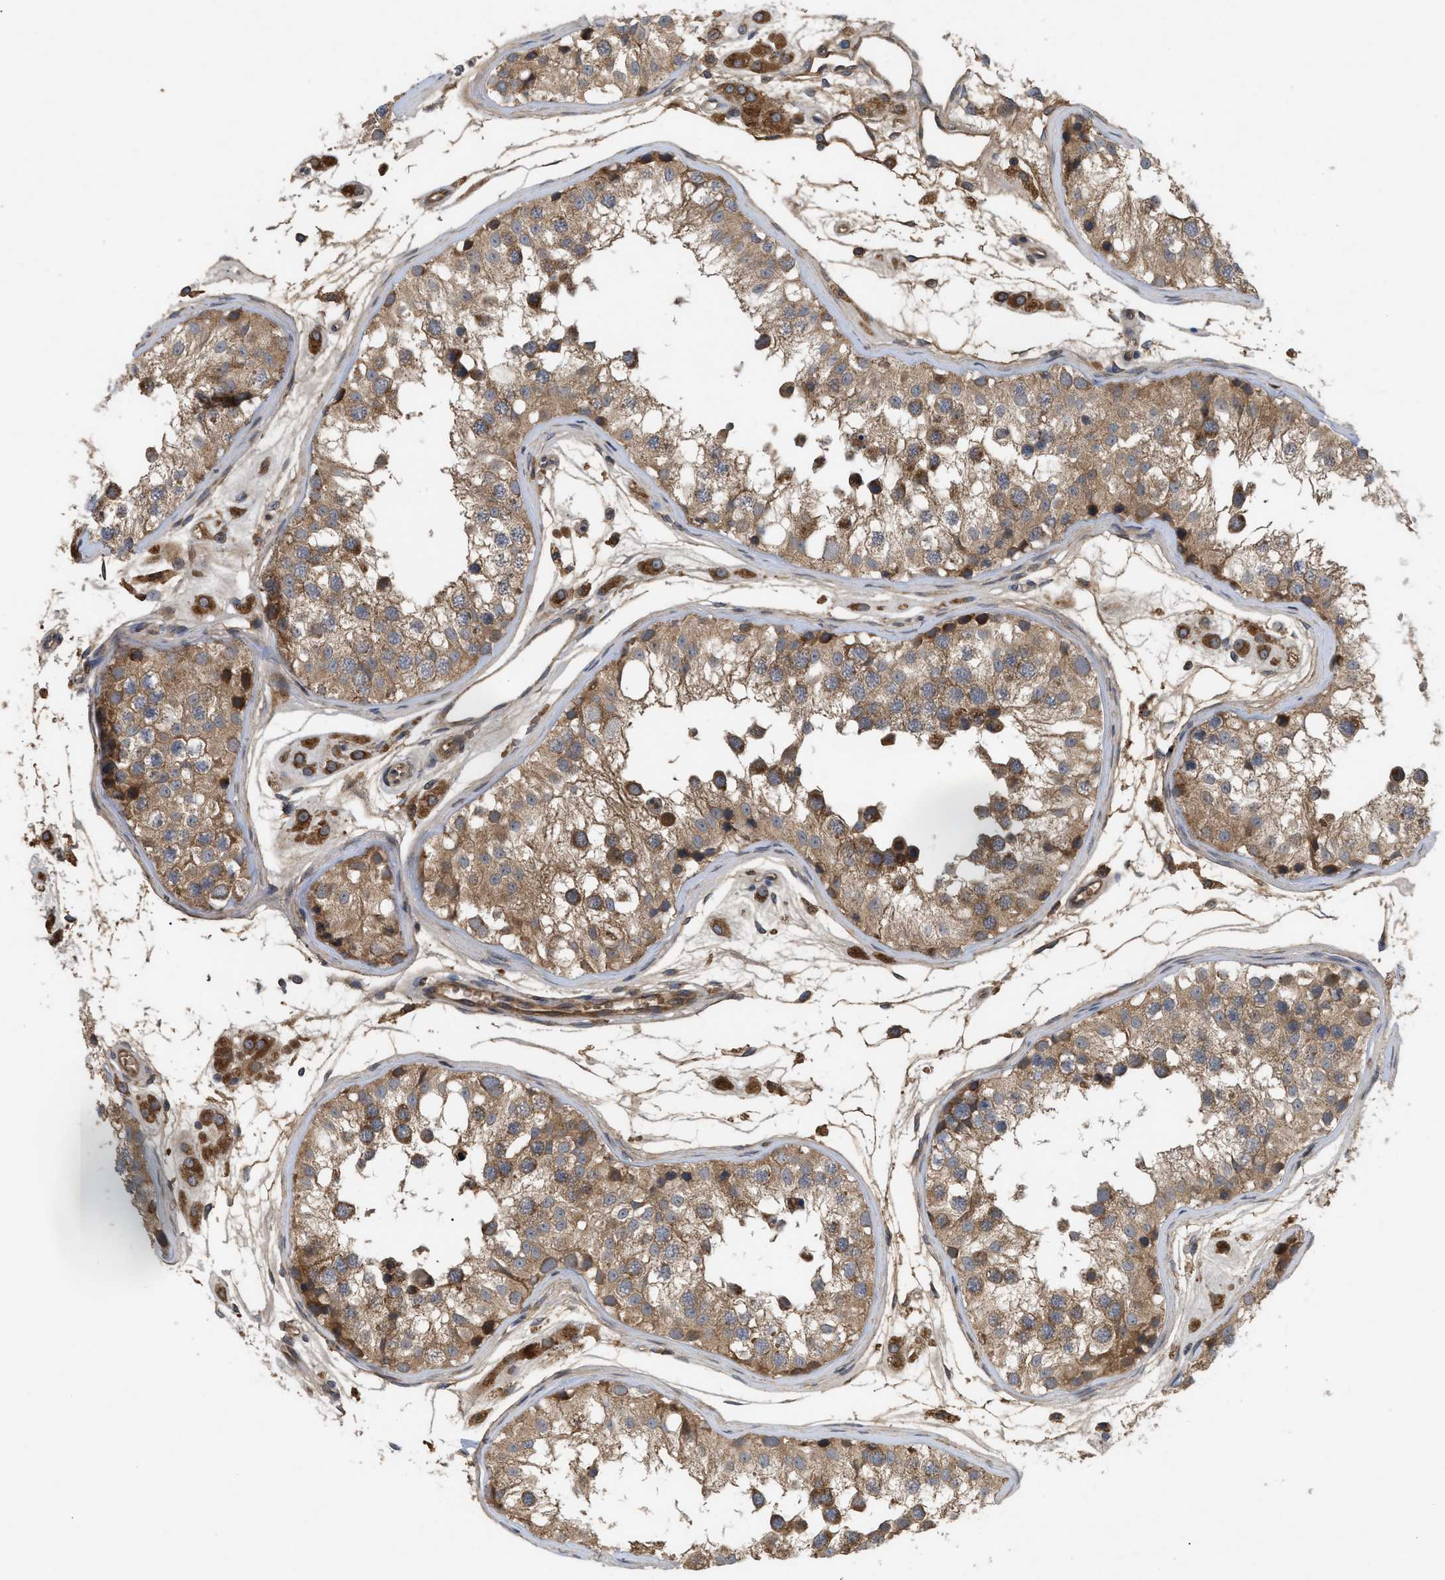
{"staining": {"intensity": "moderate", "quantity": ">75%", "location": "cytoplasmic/membranous"}, "tissue": "testis", "cell_type": "Cells in seminiferous ducts", "image_type": "normal", "snomed": [{"axis": "morphology", "description": "Normal tissue, NOS"}, {"axis": "morphology", "description": "Adenocarcinoma, metastatic, NOS"}, {"axis": "topography", "description": "Testis"}], "caption": "A high-resolution photomicrograph shows IHC staining of normal testis, which exhibits moderate cytoplasmic/membranous expression in approximately >75% of cells in seminiferous ducts.", "gene": "RAB2A", "patient": {"sex": "male", "age": 26}}